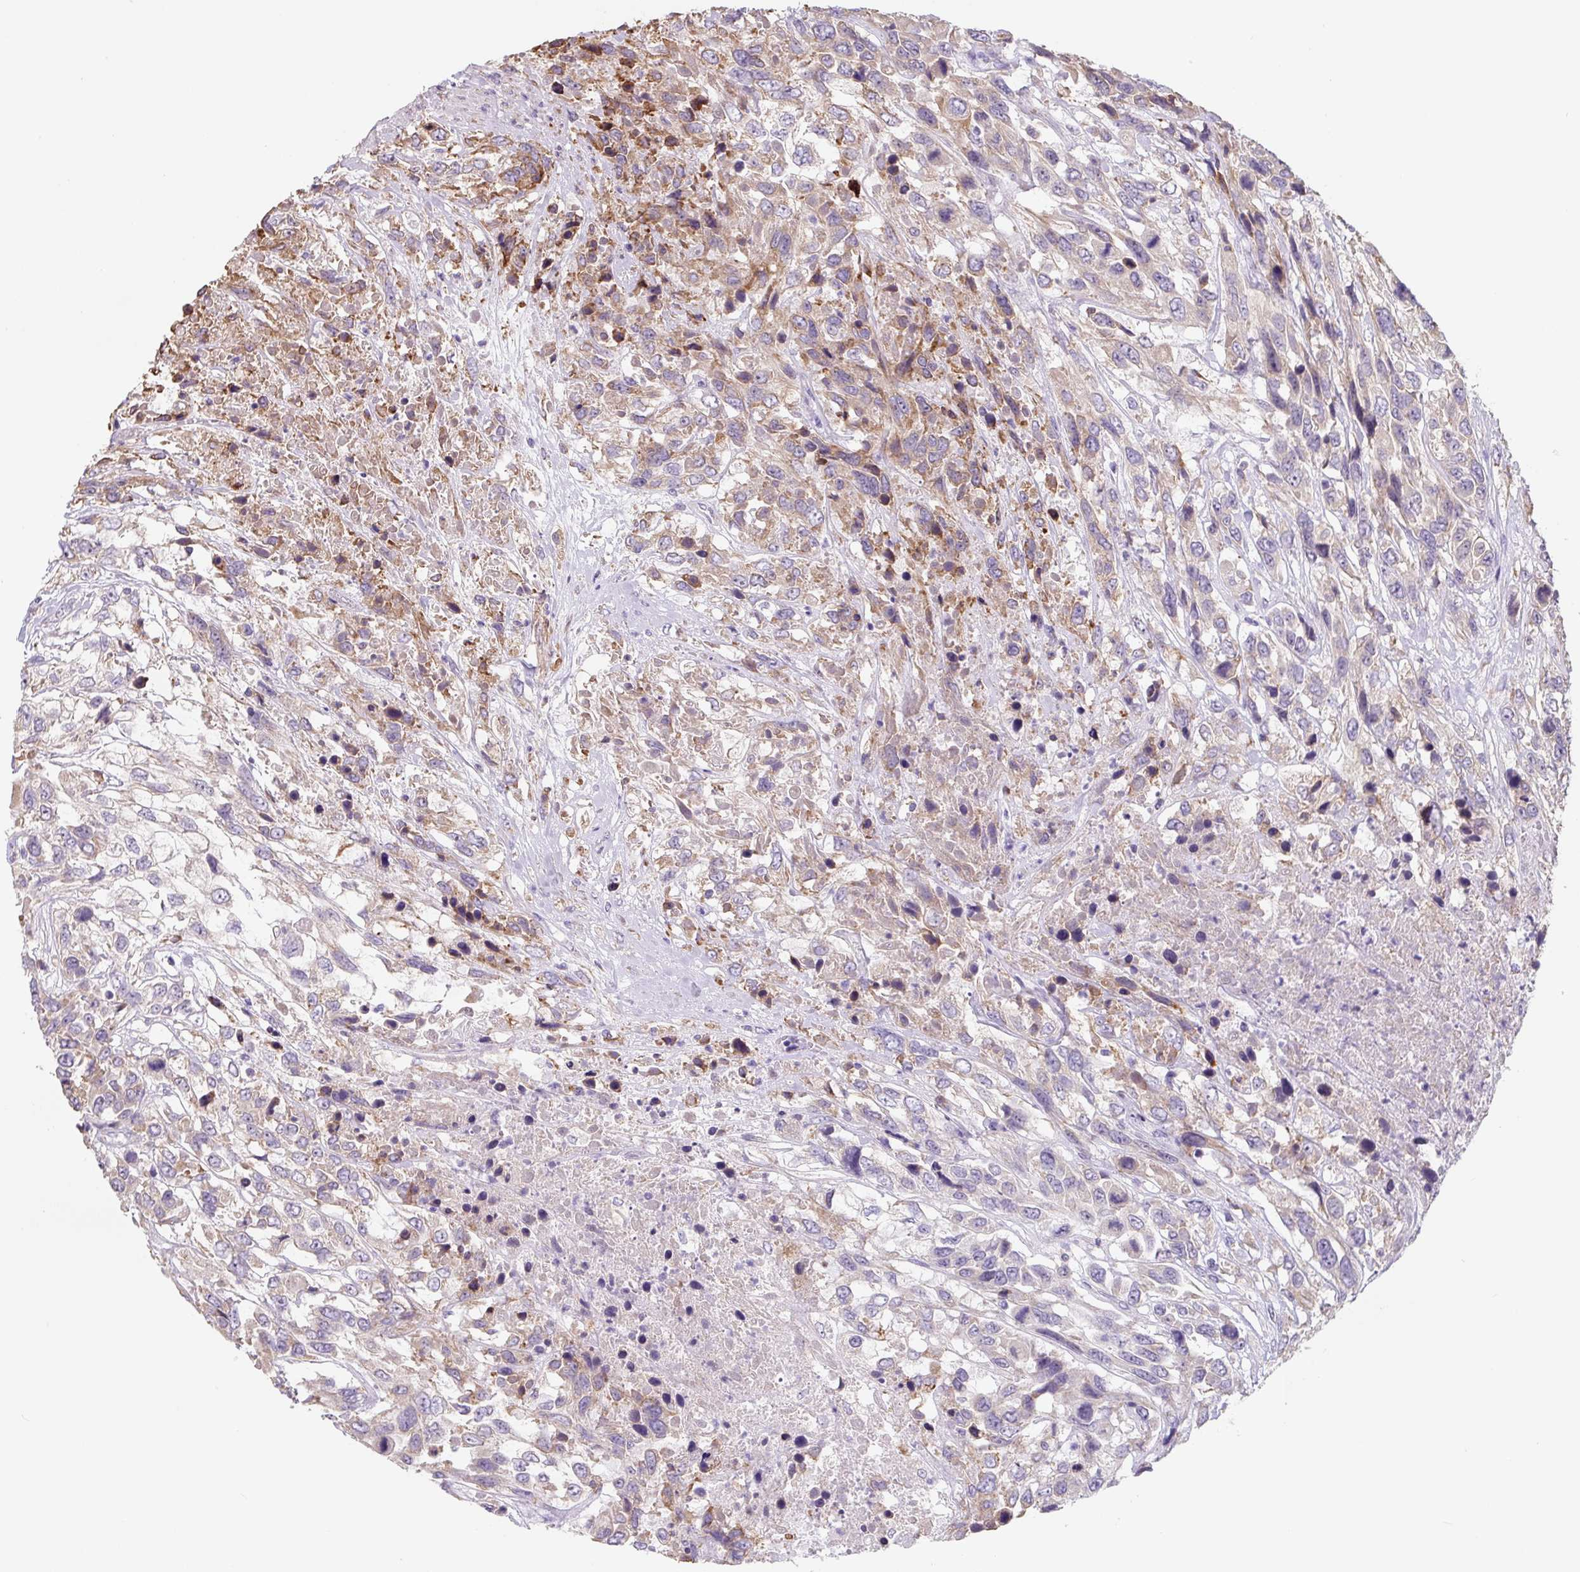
{"staining": {"intensity": "moderate", "quantity": "25%-75%", "location": "cytoplasmic/membranous"}, "tissue": "urothelial cancer", "cell_type": "Tumor cells", "image_type": "cancer", "snomed": [{"axis": "morphology", "description": "Urothelial carcinoma, High grade"}, {"axis": "topography", "description": "Urinary bladder"}], "caption": "Immunohistochemical staining of high-grade urothelial carcinoma displays medium levels of moderate cytoplasmic/membranous expression in about 25%-75% of tumor cells. (Brightfield microscopy of DAB IHC at high magnification).", "gene": "FZD5", "patient": {"sex": "female", "age": 70}}